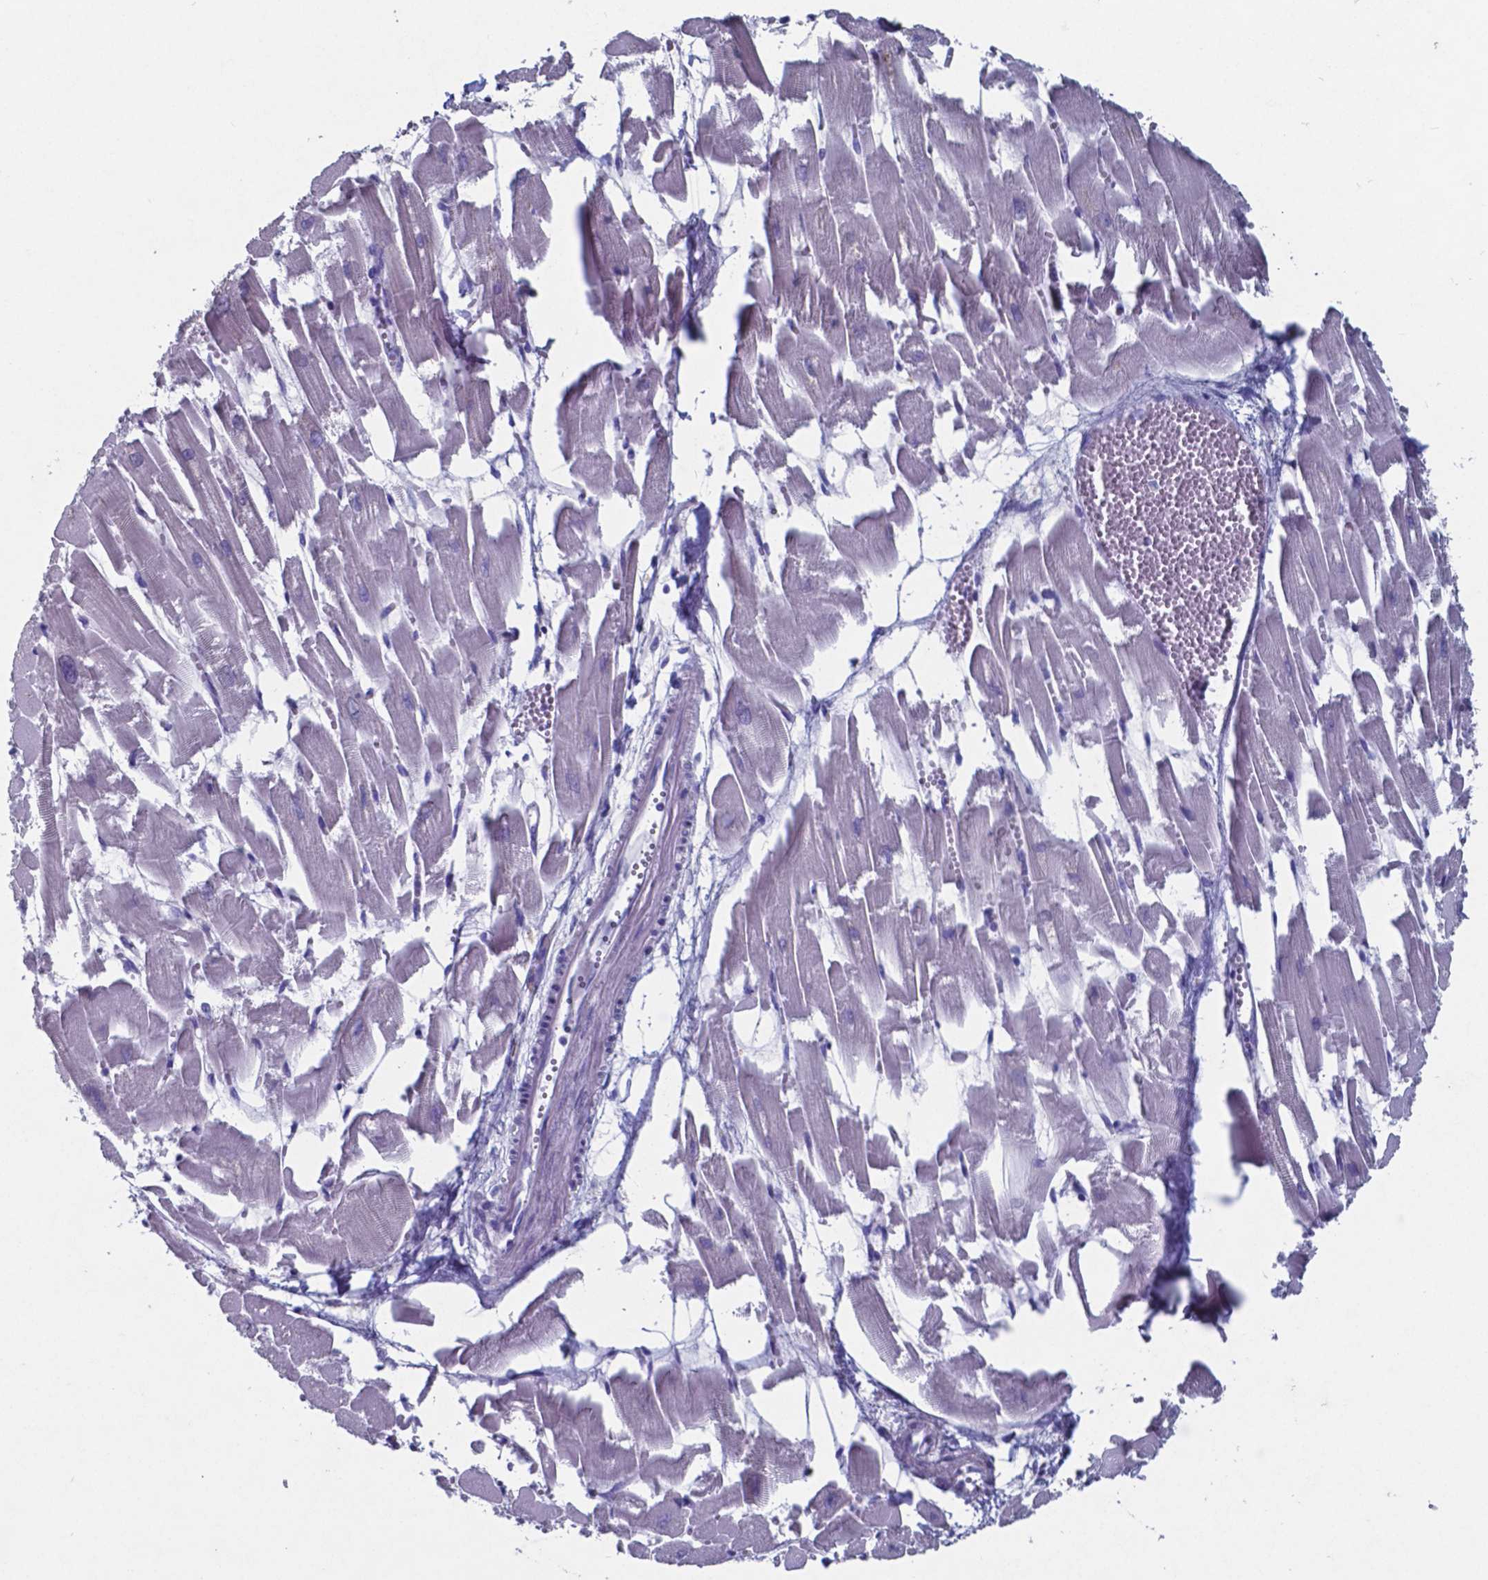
{"staining": {"intensity": "negative", "quantity": "none", "location": "none"}, "tissue": "heart muscle", "cell_type": "Cardiomyocytes", "image_type": "normal", "snomed": [{"axis": "morphology", "description": "Normal tissue, NOS"}, {"axis": "topography", "description": "Heart"}], "caption": "Cardiomyocytes show no significant protein expression in unremarkable heart muscle.", "gene": "TTR", "patient": {"sex": "female", "age": 52}}